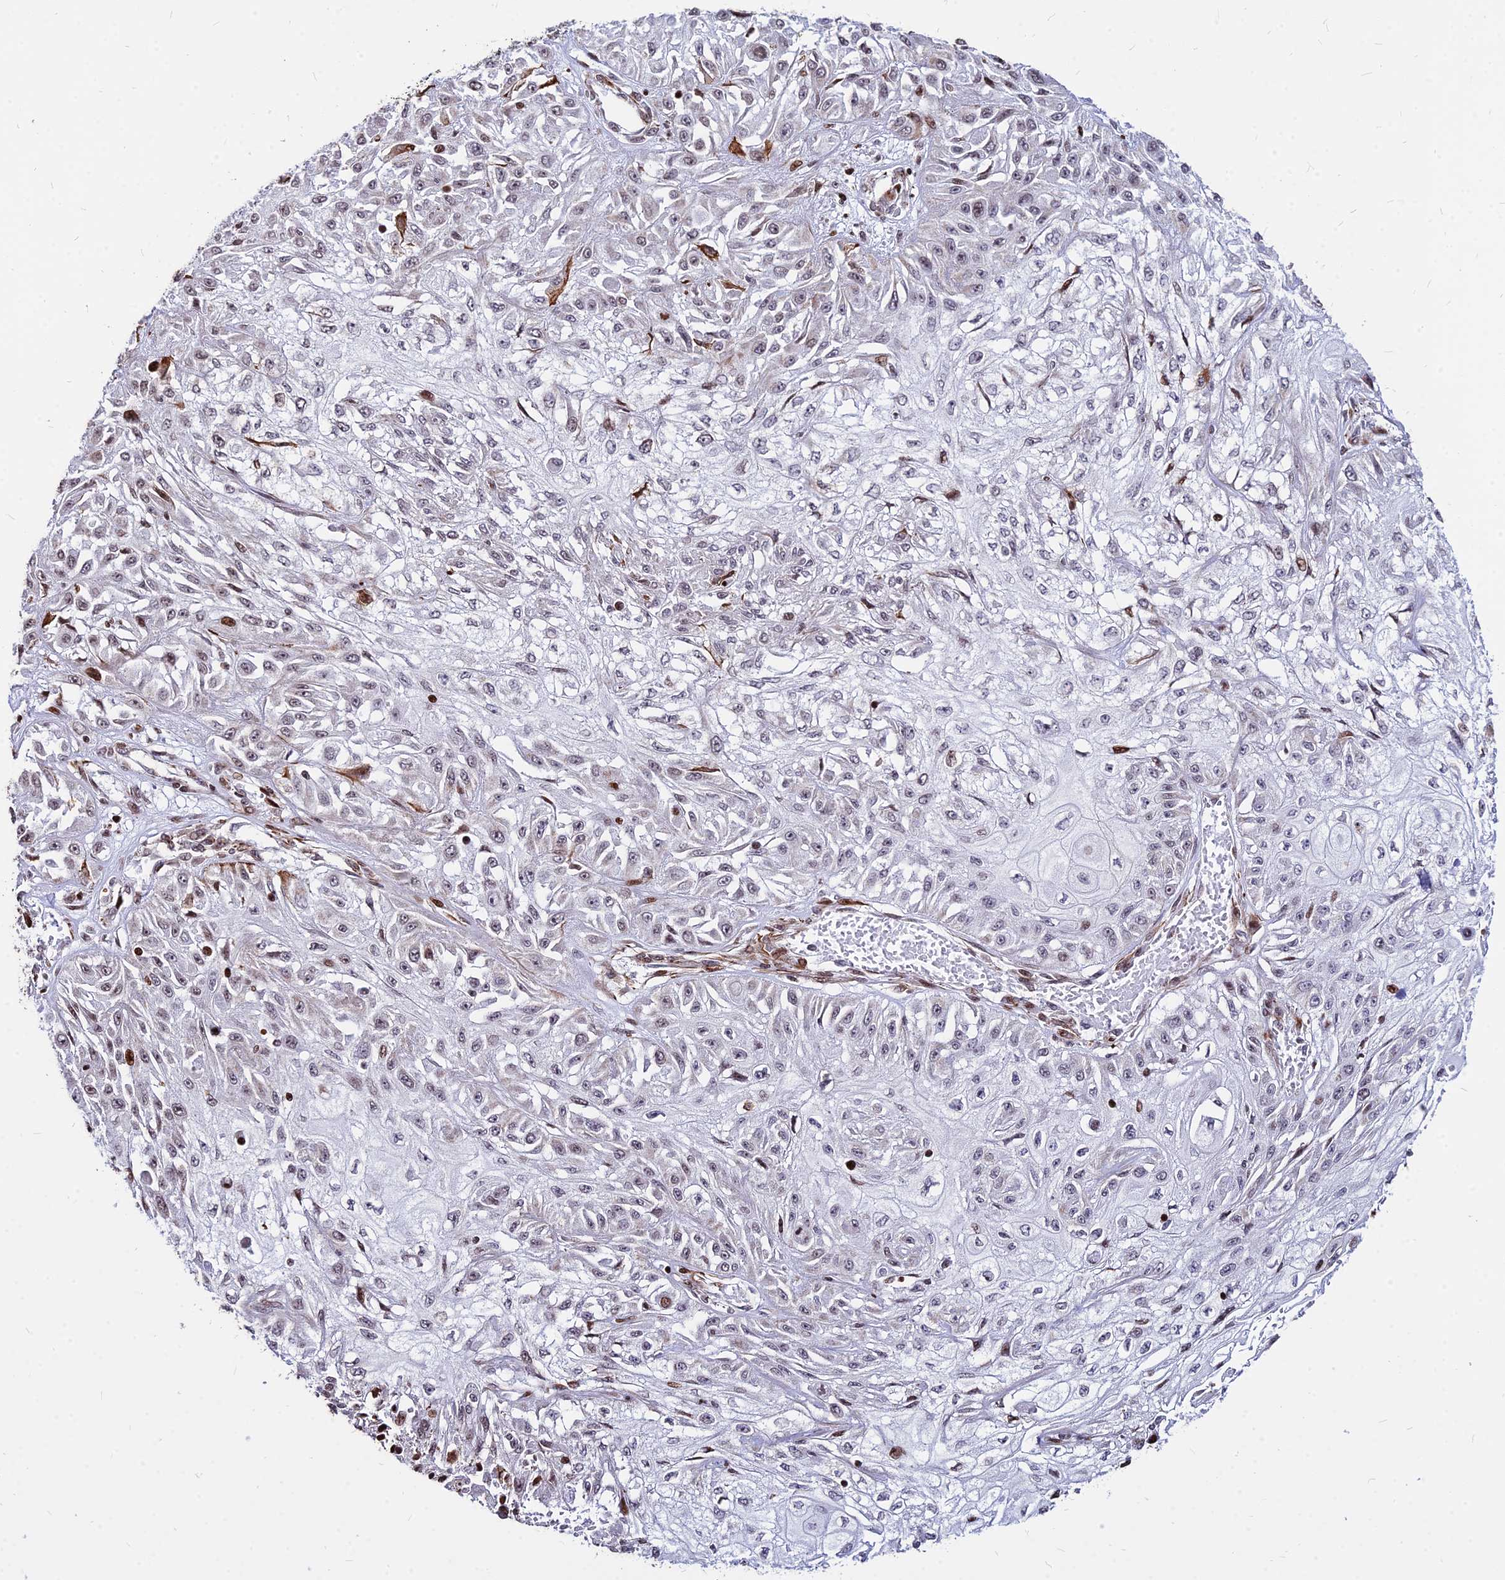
{"staining": {"intensity": "moderate", "quantity": "<25%", "location": "nuclear"}, "tissue": "skin cancer", "cell_type": "Tumor cells", "image_type": "cancer", "snomed": [{"axis": "morphology", "description": "Squamous cell carcinoma, NOS"}, {"axis": "morphology", "description": "Squamous cell carcinoma, metastatic, NOS"}, {"axis": "topography", "description": "Skin"}, {"axis": "topography", "description": "Lymph node"}], "caption": "Immunohistochemistry (IHC) of human skin cancer (metastatic squamous cell carcinoma) displays low levels of moderate nuclear positivity in approximately <25% of tumor cells.", "gene": "NYAP2", "patient": {"sex": "male", "age": 75}}